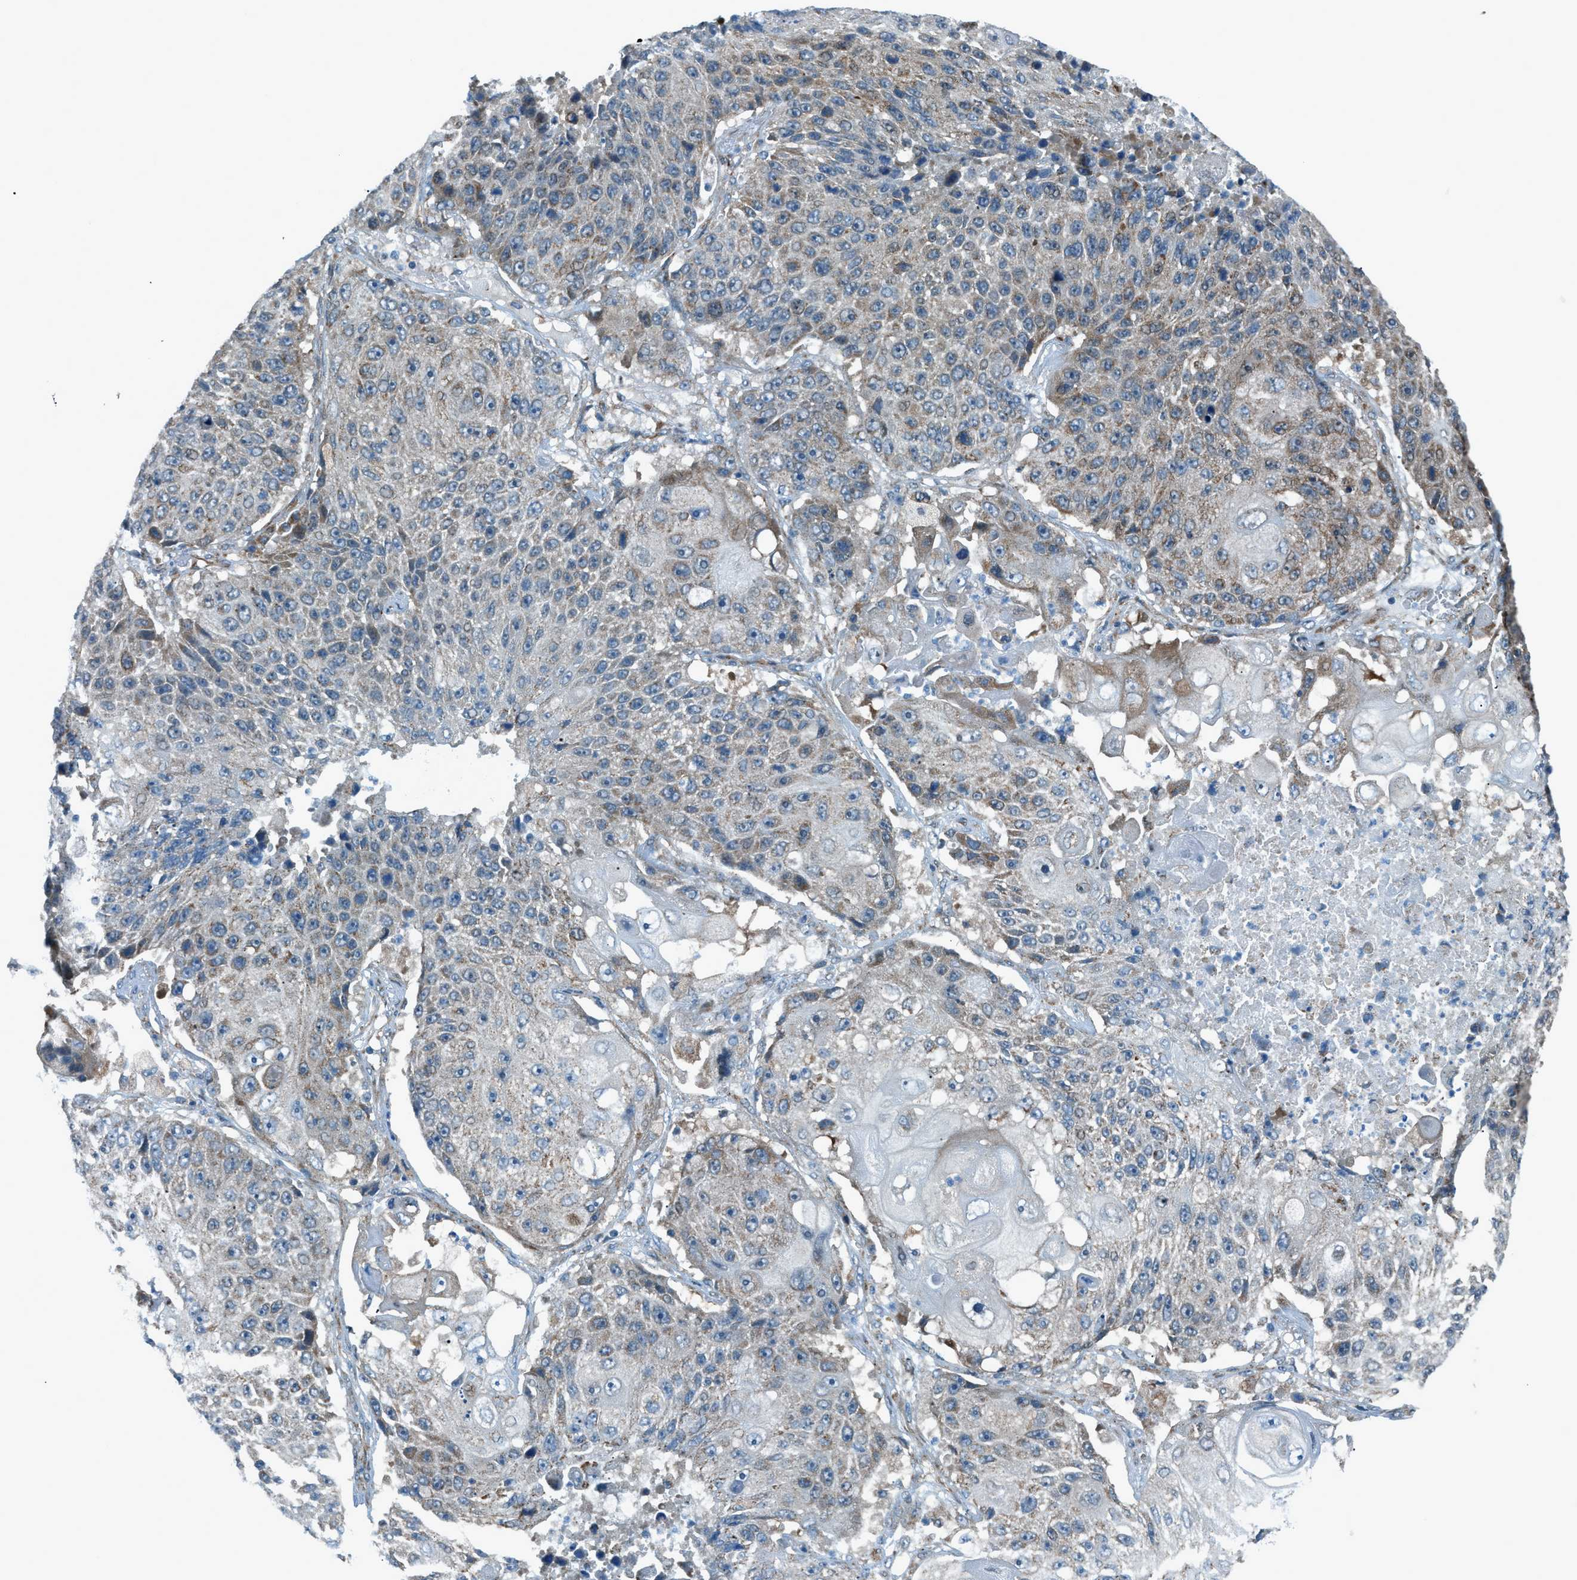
{"staining": {"intensity": "weak", "quantity": "<25%", "location": "cytoplasmic/membranous"}, "tissue": "lung cancer", "cell_type": "Tumor cells", "image_type": "cancer", "snomed": [{"axis": "morphology", "description": "Squamous cell carcinoma, NOS"}, {"axis": "topography", "description": "Lung"}], "caption": "Human lung cancer stained for a protein using IHC exhibits no expression in tumor cells.", "gene": "PIGG", "patient": {"sex": "male", "age": 61}}